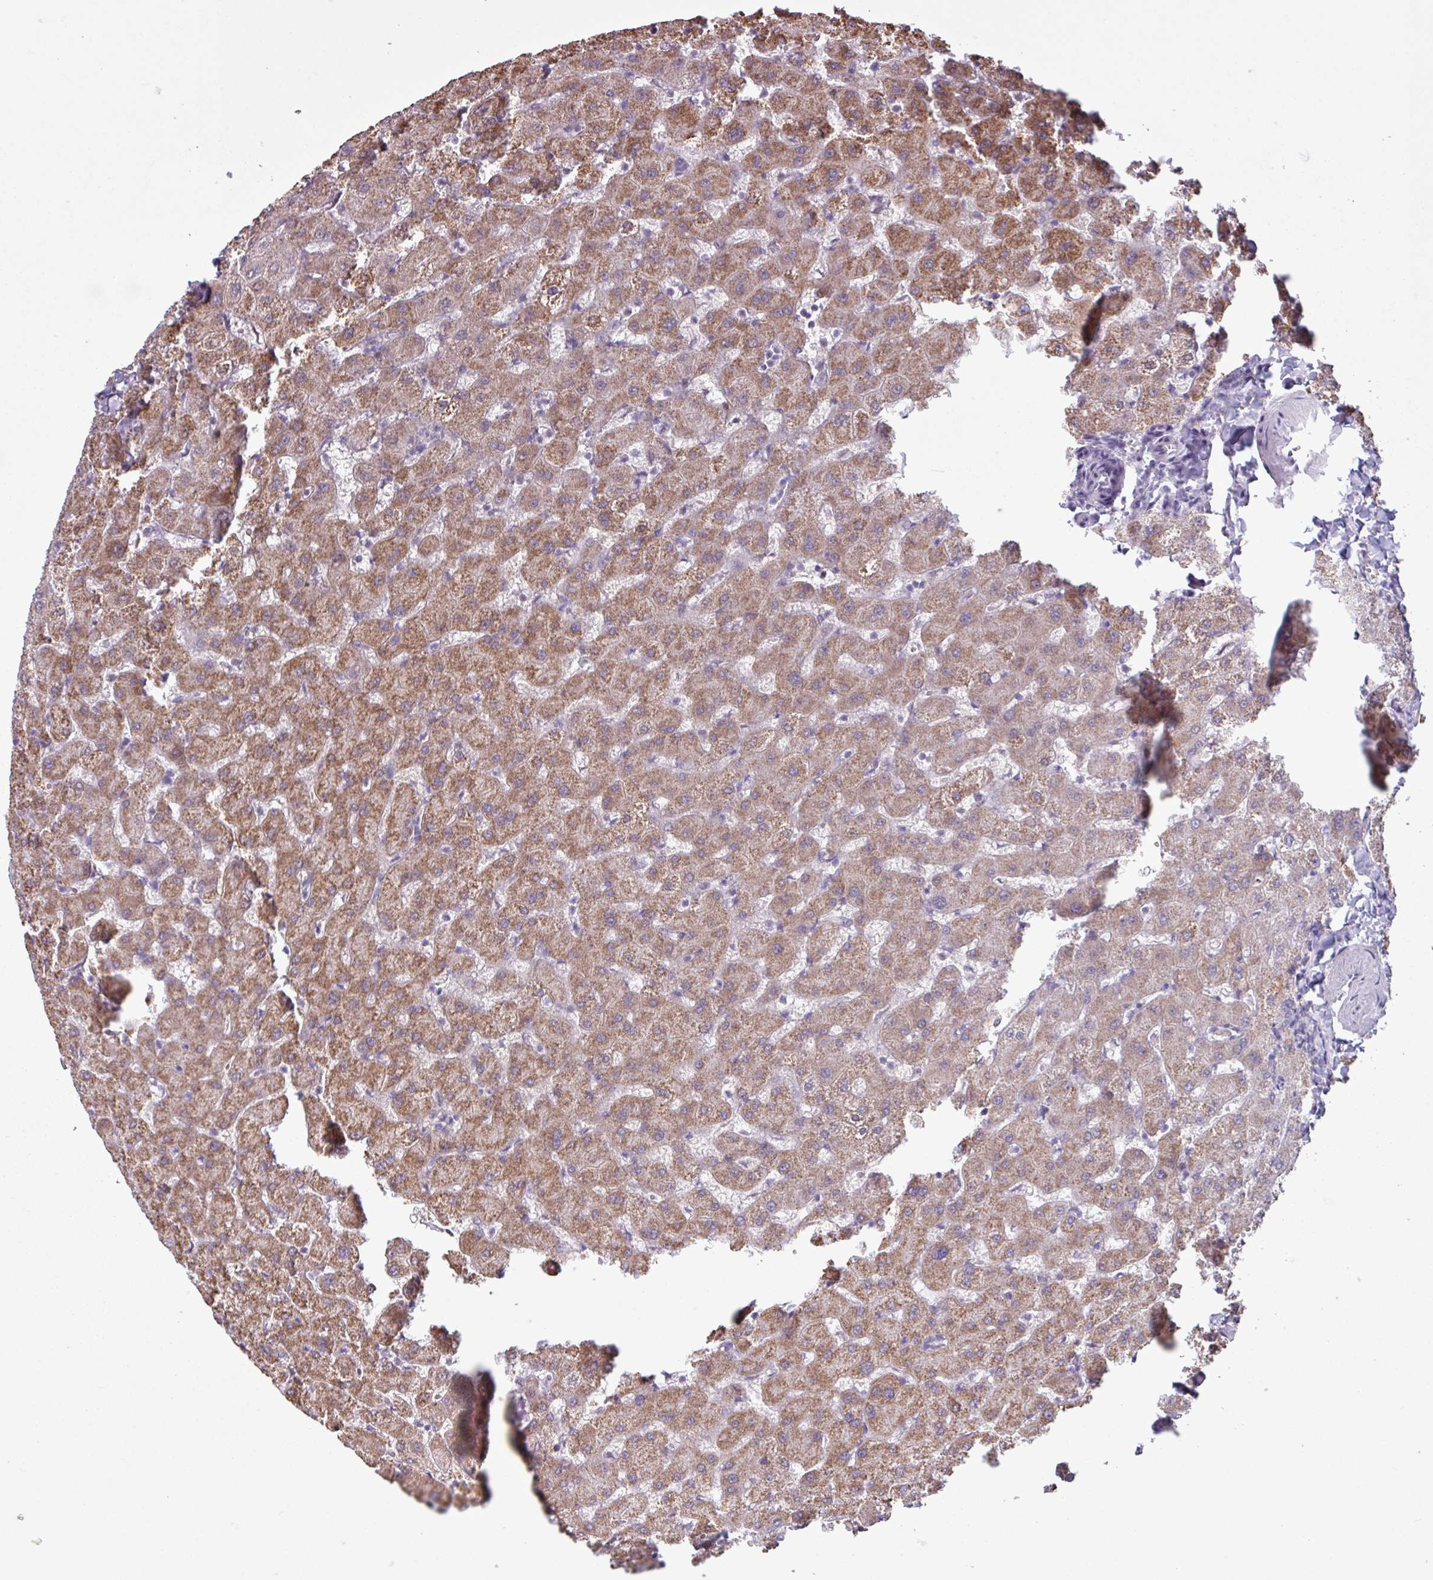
{"staining": {"intensity": "moderate", "quantity": ">75%", "location": "cytoplasmic/membranous"}, "tissue": "liver", "cell_type": "Cholangiocytes", "image_type": "normal", "snomed": [{"axis": "morphology", "description": "Normal tissue, NOS"}, {"axis": "topography", "description": "Liver"}], "caption": "A high-resolution histopathology image shows IHC staining of unremarkable liver, which reveals moderate cytoplasmic/membranous staining in about >75% of cholangiocytes. Nuclei are stained in blue.", "gene": "ALG8", "patient": {"sex": "female", "age": 63}}